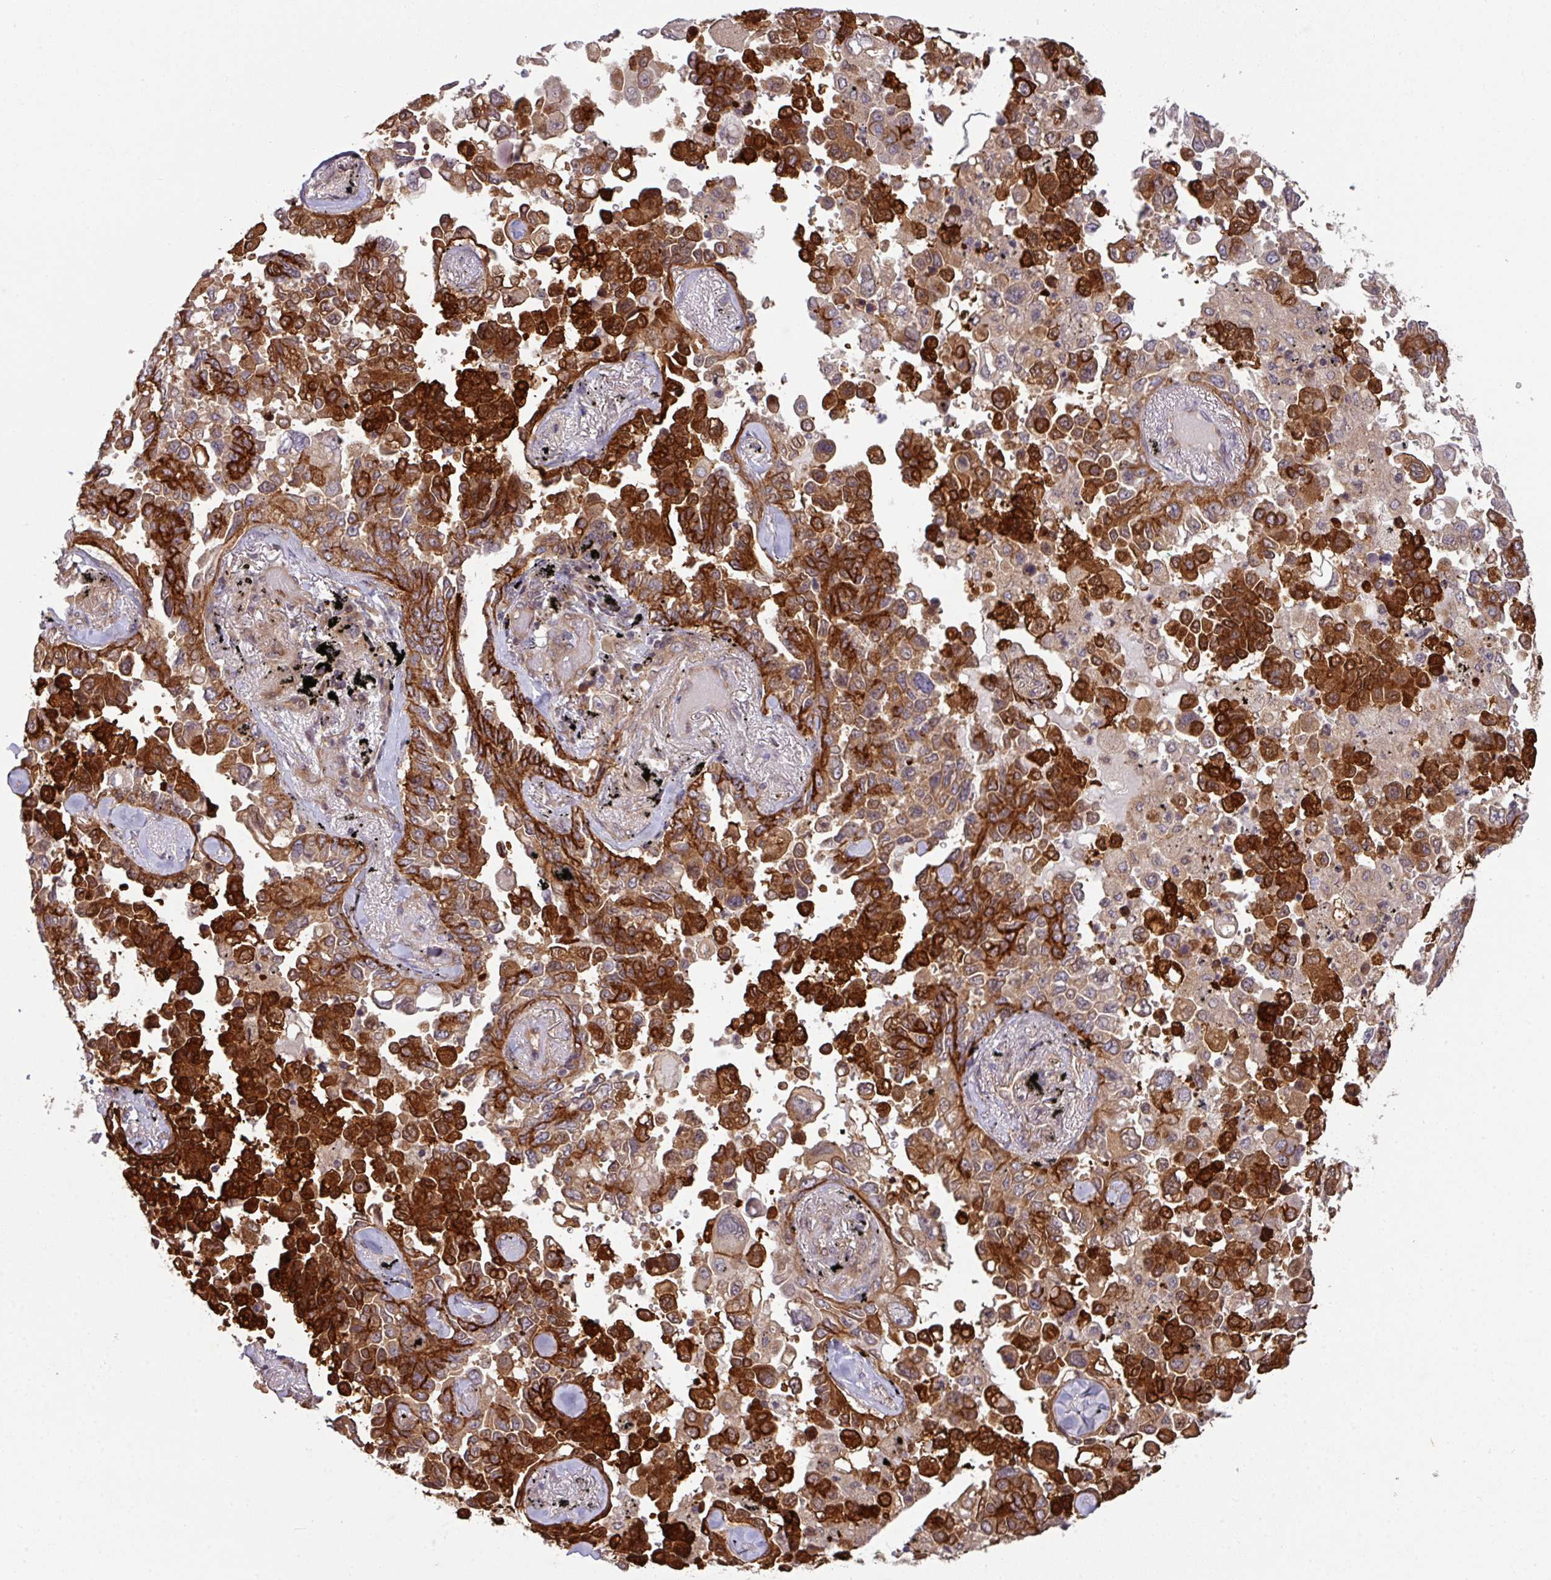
{"staining": {"intensity": "strong", "quantity": ">75%", "location": "cytoplasmic/membranous"}, "tissue": "lung cancer", "cell_type": "Tumor cells", "image_type": "cancer", "snomed": [{"axis": "morphology", "description": "Adenocarcinoma, NOS"}, {"axis": "topography", "description": "Lung"}], "caption": "The immunohistochemical stain highlights strong cytoplasmic/membranous positivity in tumor cells of lung cancer (adenocarcinoma) tissue.", "gene": "CYFIP2", "patient": {"sex": "female", "age": 67}}